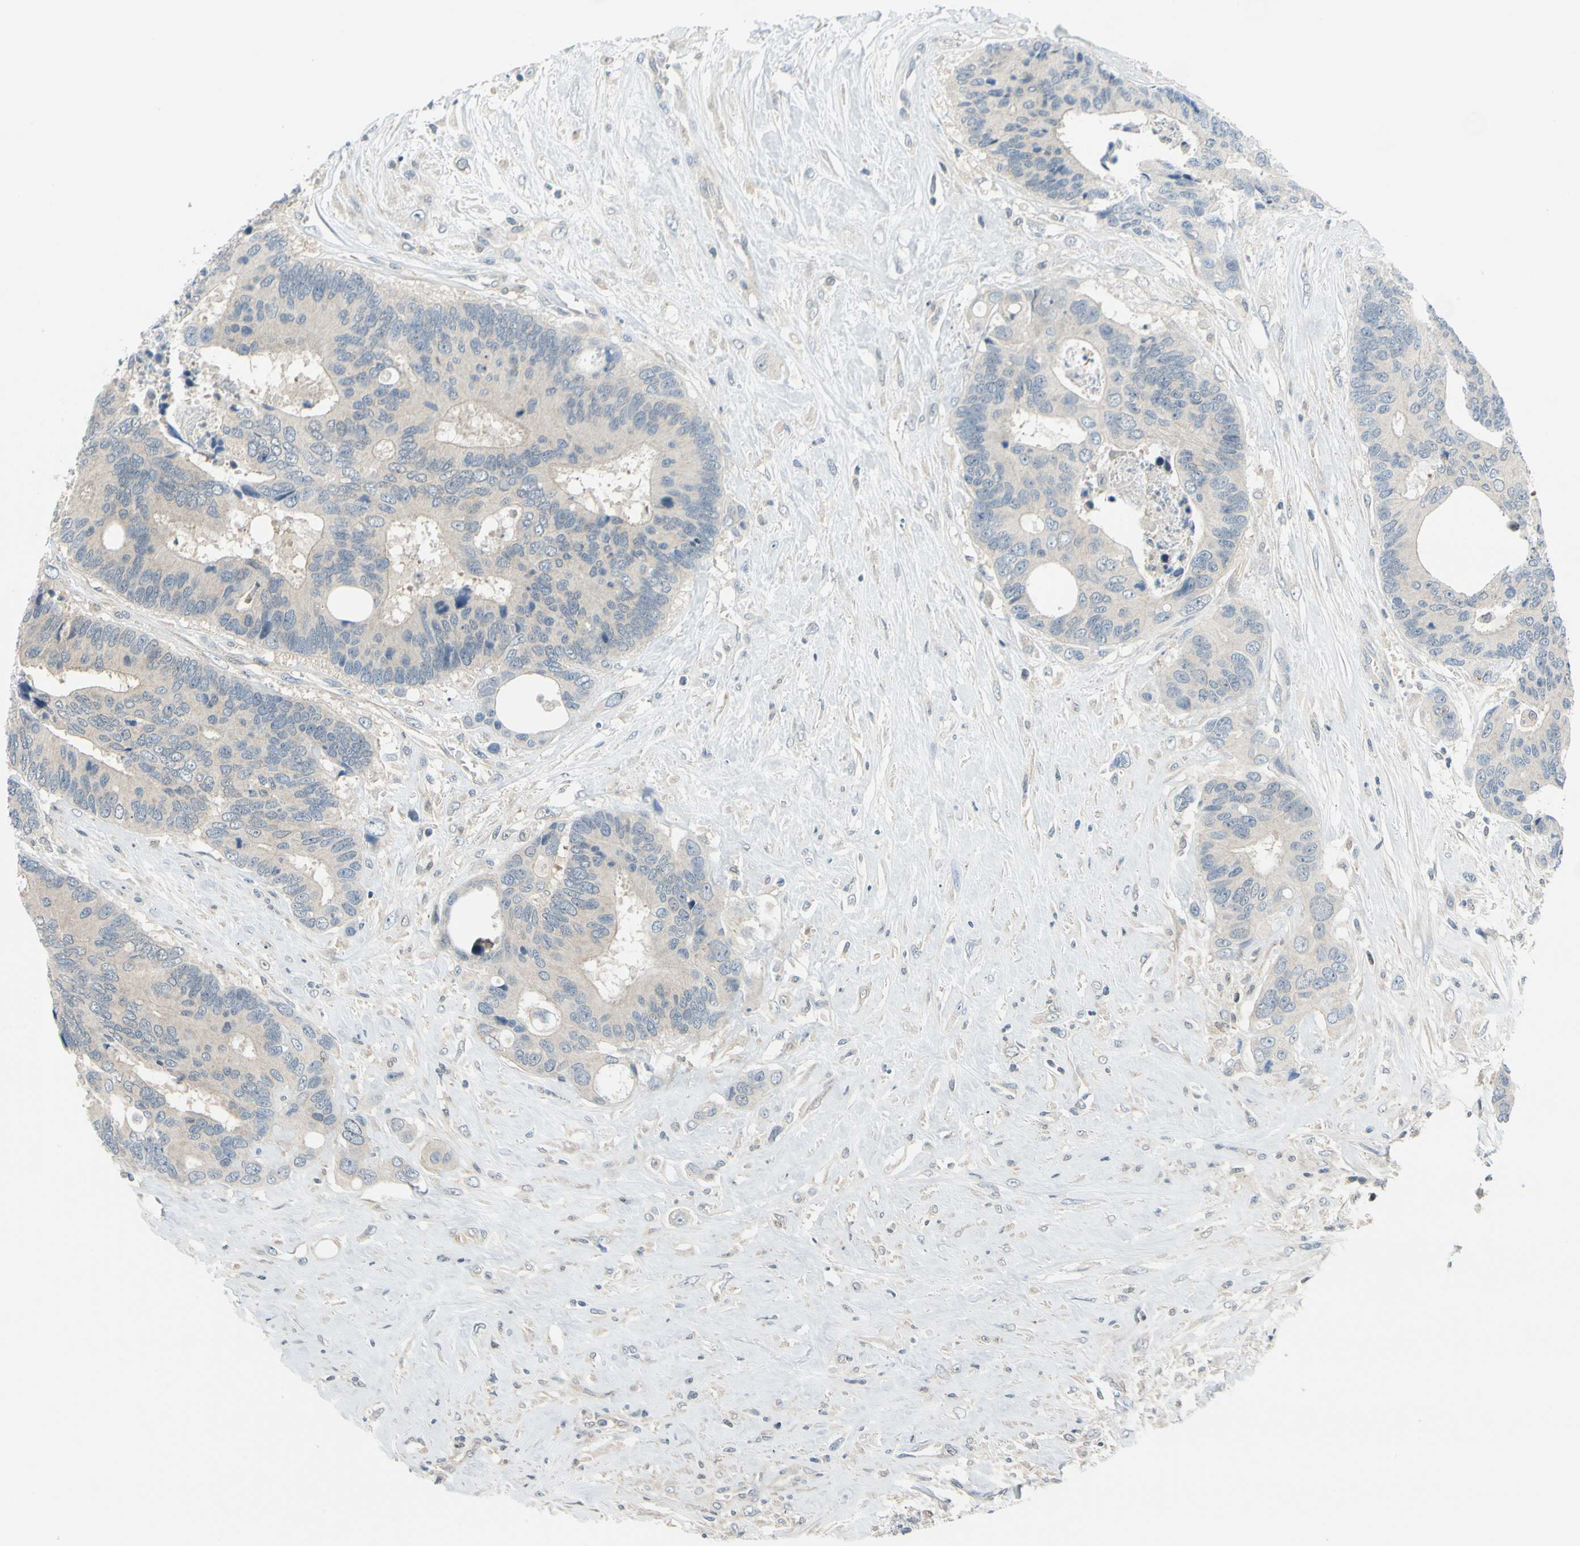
{"staining": {"intensity": "negative", "quantity": "none", "location": "none"}, "tissue": "colorectal cancer", "cell_type": "Tumor cells", "image_type": "cancer", "snomed": [{"axis": "morphology", "description": "Adenocarcinoma, NOS"}, {"axis": "topography", "description": "Rectum"}], "caption": "Protein analysis of colorectal cancer (adenocarcinoma) reveals no significant expression in tumor cells. Brightfield microscopy of immunohistochemistry (IHC) stained with DAB (3,3'-diaminobenzidine) (brown) and hematoxylin (blue), captured at high magnification.", "gene": "MAPK9", "patient": {"sex": "male", "age": 55}}